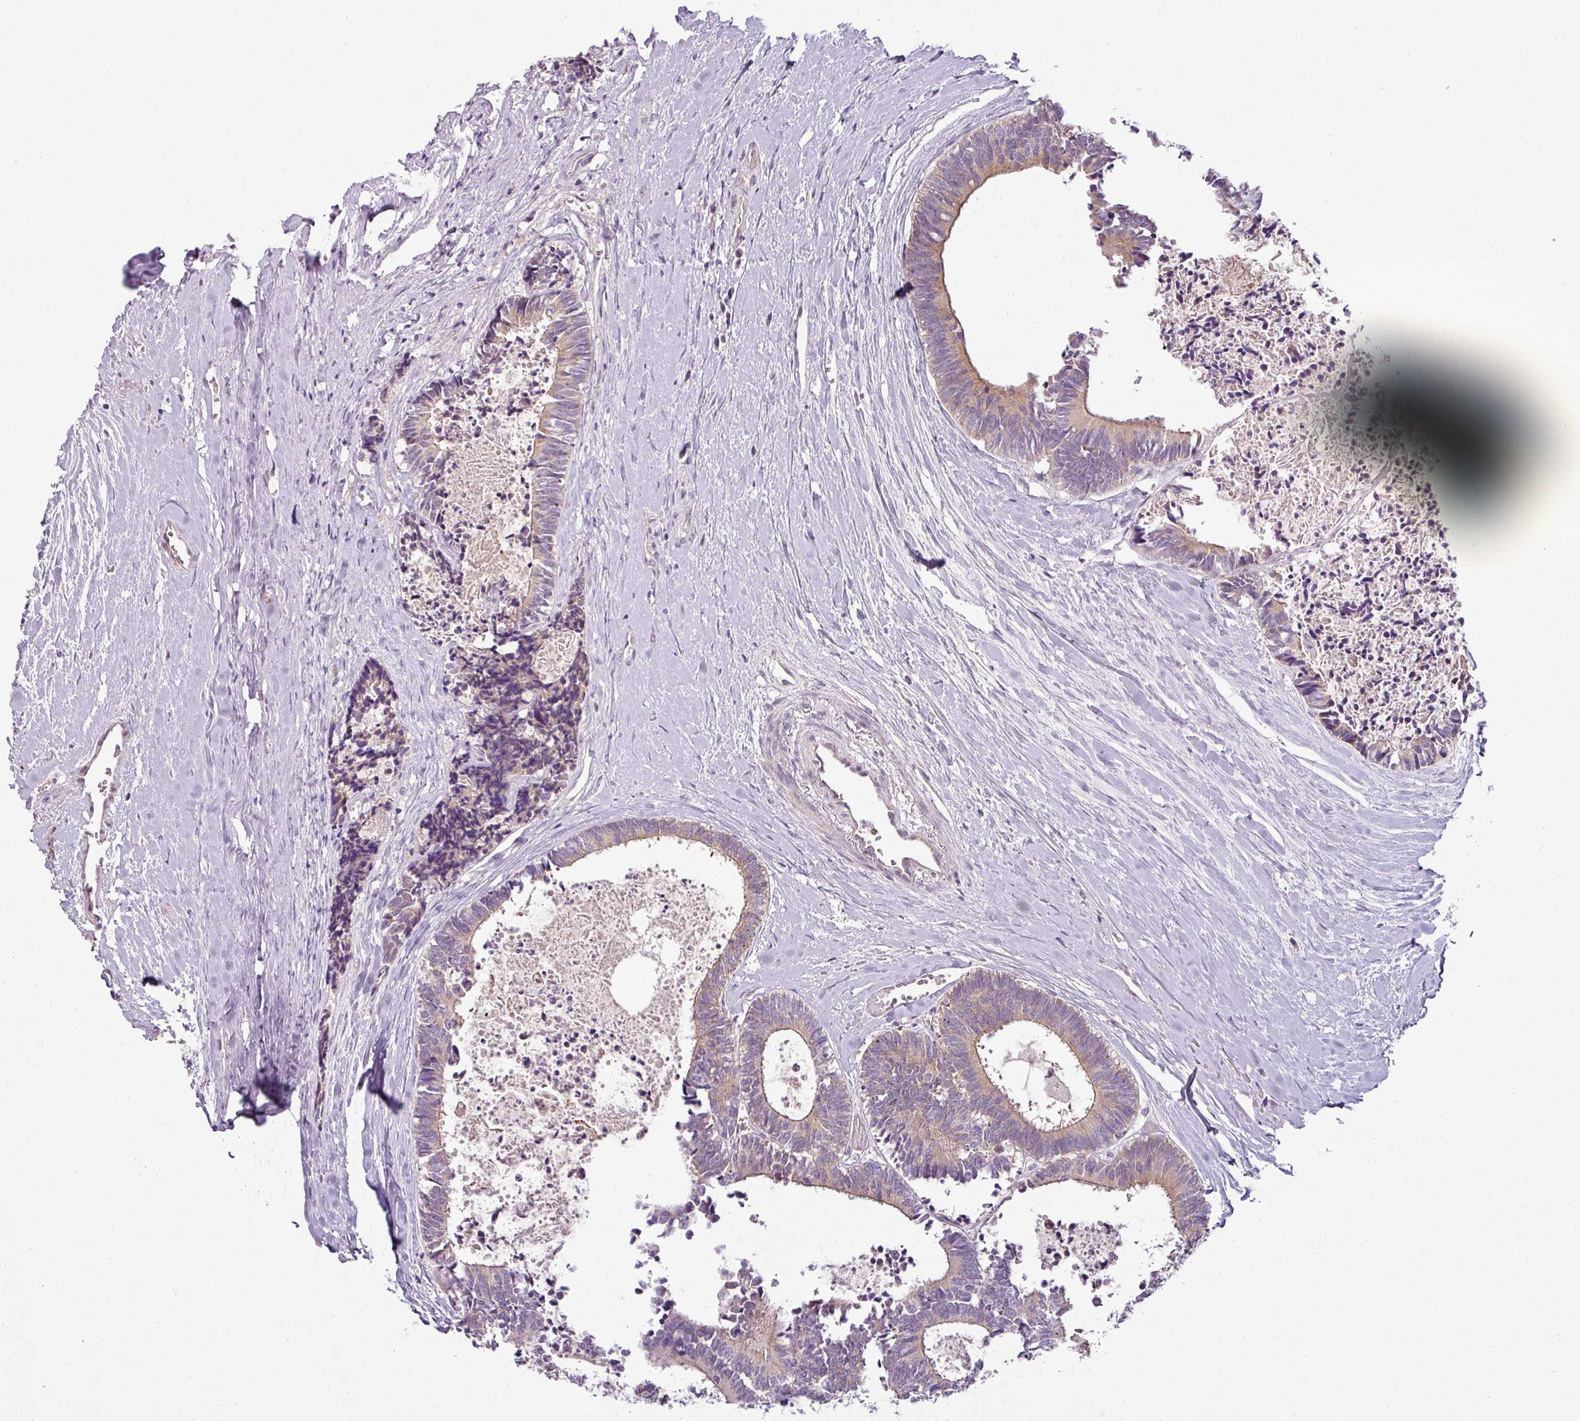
{"staining": {"intensity": "weak", "quantity": ">75%", "location": "cytoplasmic/membranous"}, "tissue": "colorectal cancer", "cell_type": "Tumor cells", "image_type": "cancer", "snomed": [{"axis": "morphology", "description": "Adenocarcinoma, NOS"}, {"axis": "topography", "description": "Colon"}, {"axis": "topography", "description": "Rectum"}], "caption": "Adenocarcinoma (colorectal) tissue shows weak cytoplasmic/membranous staining in about >75% of tumor cells The staining was performed using DAB (3,3'-diaminobenzidine), with brown indicating positive protein expression. Nuclei are stained blue with hematoxylin.", "gene": "DERPC", "patient": {"sex": "male", "age": 57}}